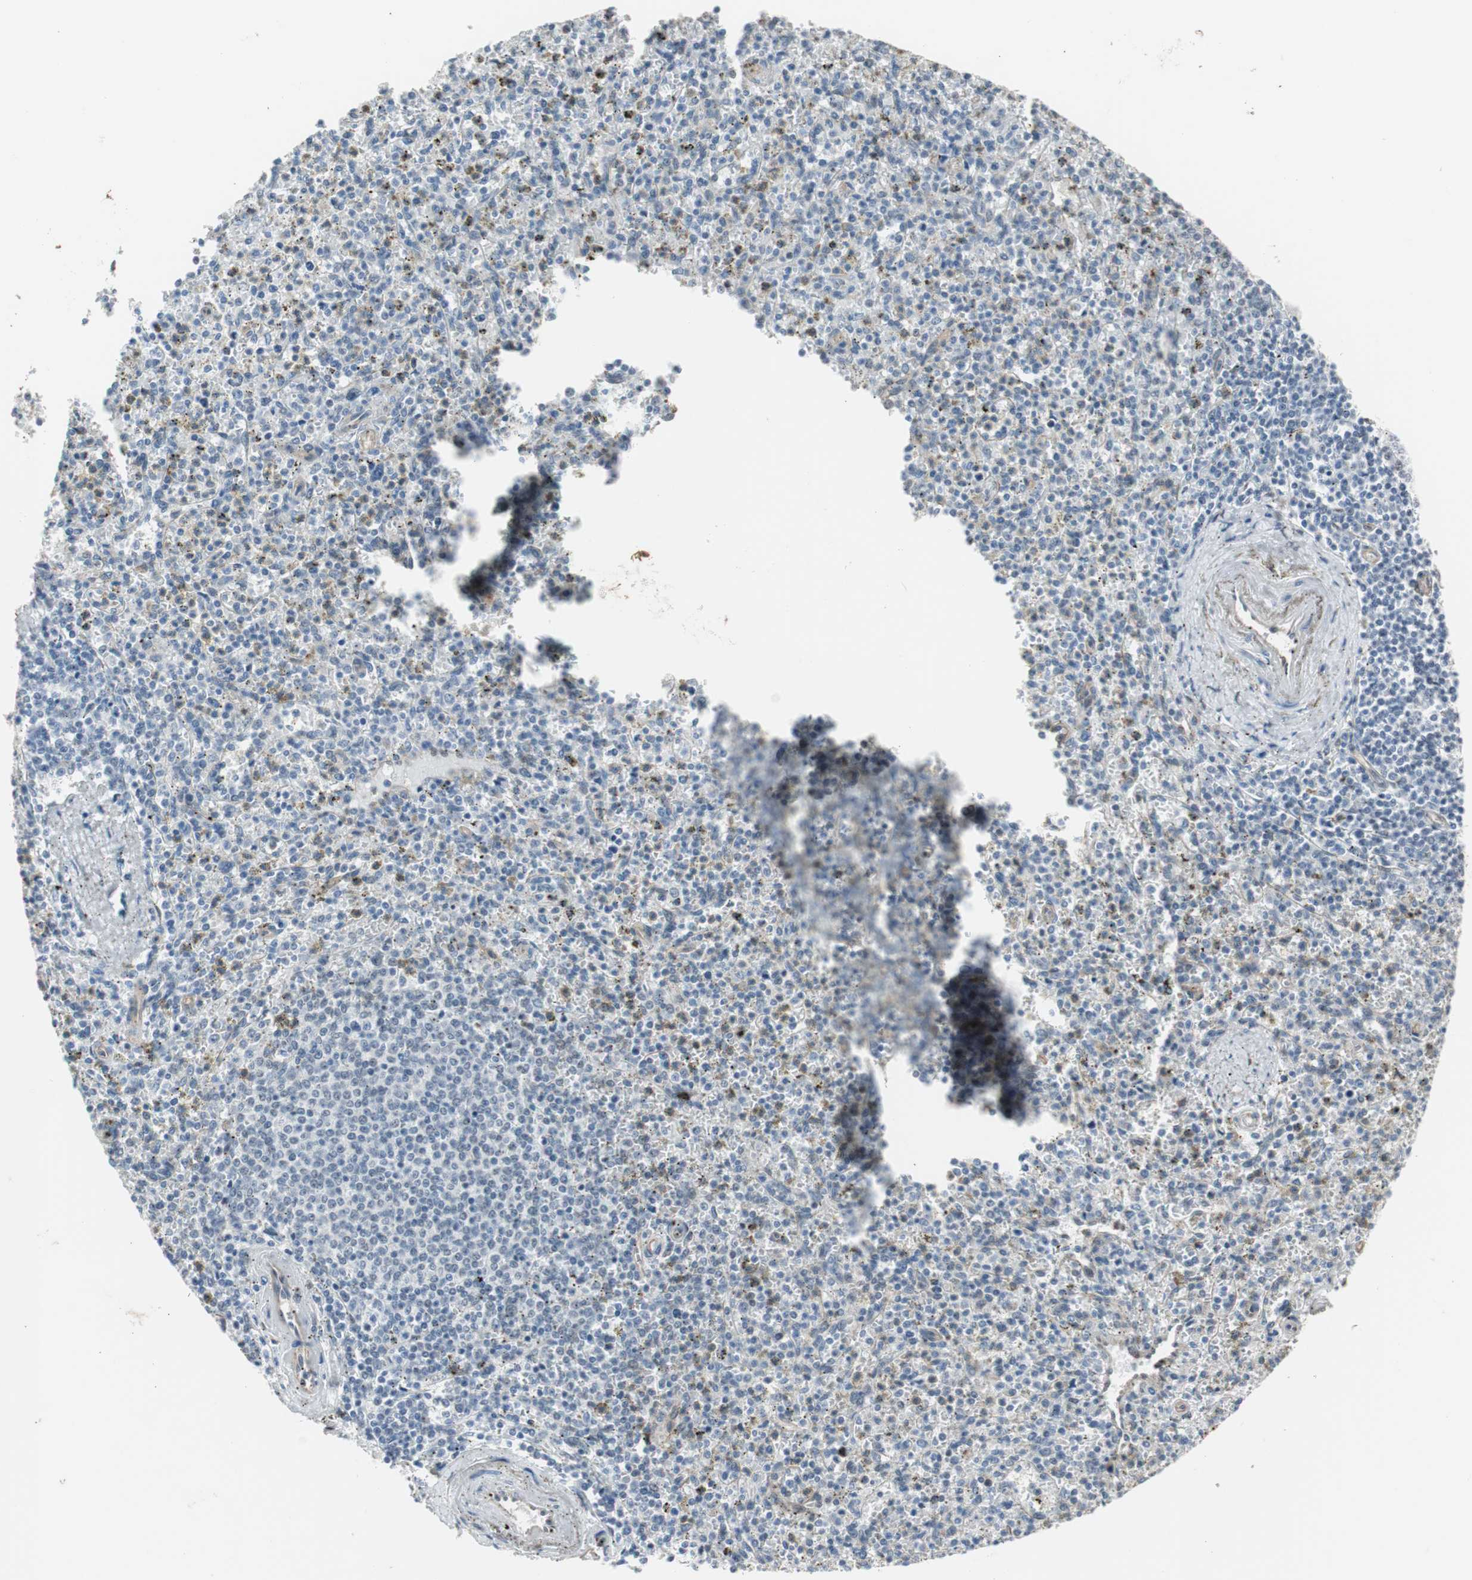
{"staining": {"intensity": "negative", "quantity": "none", "location": "none"}, "tissue": "spleen", "cell_type": "Cells in red pulp", "image_type": "normal", "snomed": [{"axis": "morphology", "description": "Normal tissue, NOS"}, {"axis": "topography", "description": "Spleen"}], "caption": "This is a histopathology image of immunohistochemistry staining of unremarkable spleen, which shows no positivity in cells in red pulp. (DAB (3,3'-diaminobenzidine) immunohistochemistry, high magnification).", "gene": "PML", "patient": {"sex": "male", "age": 72}}